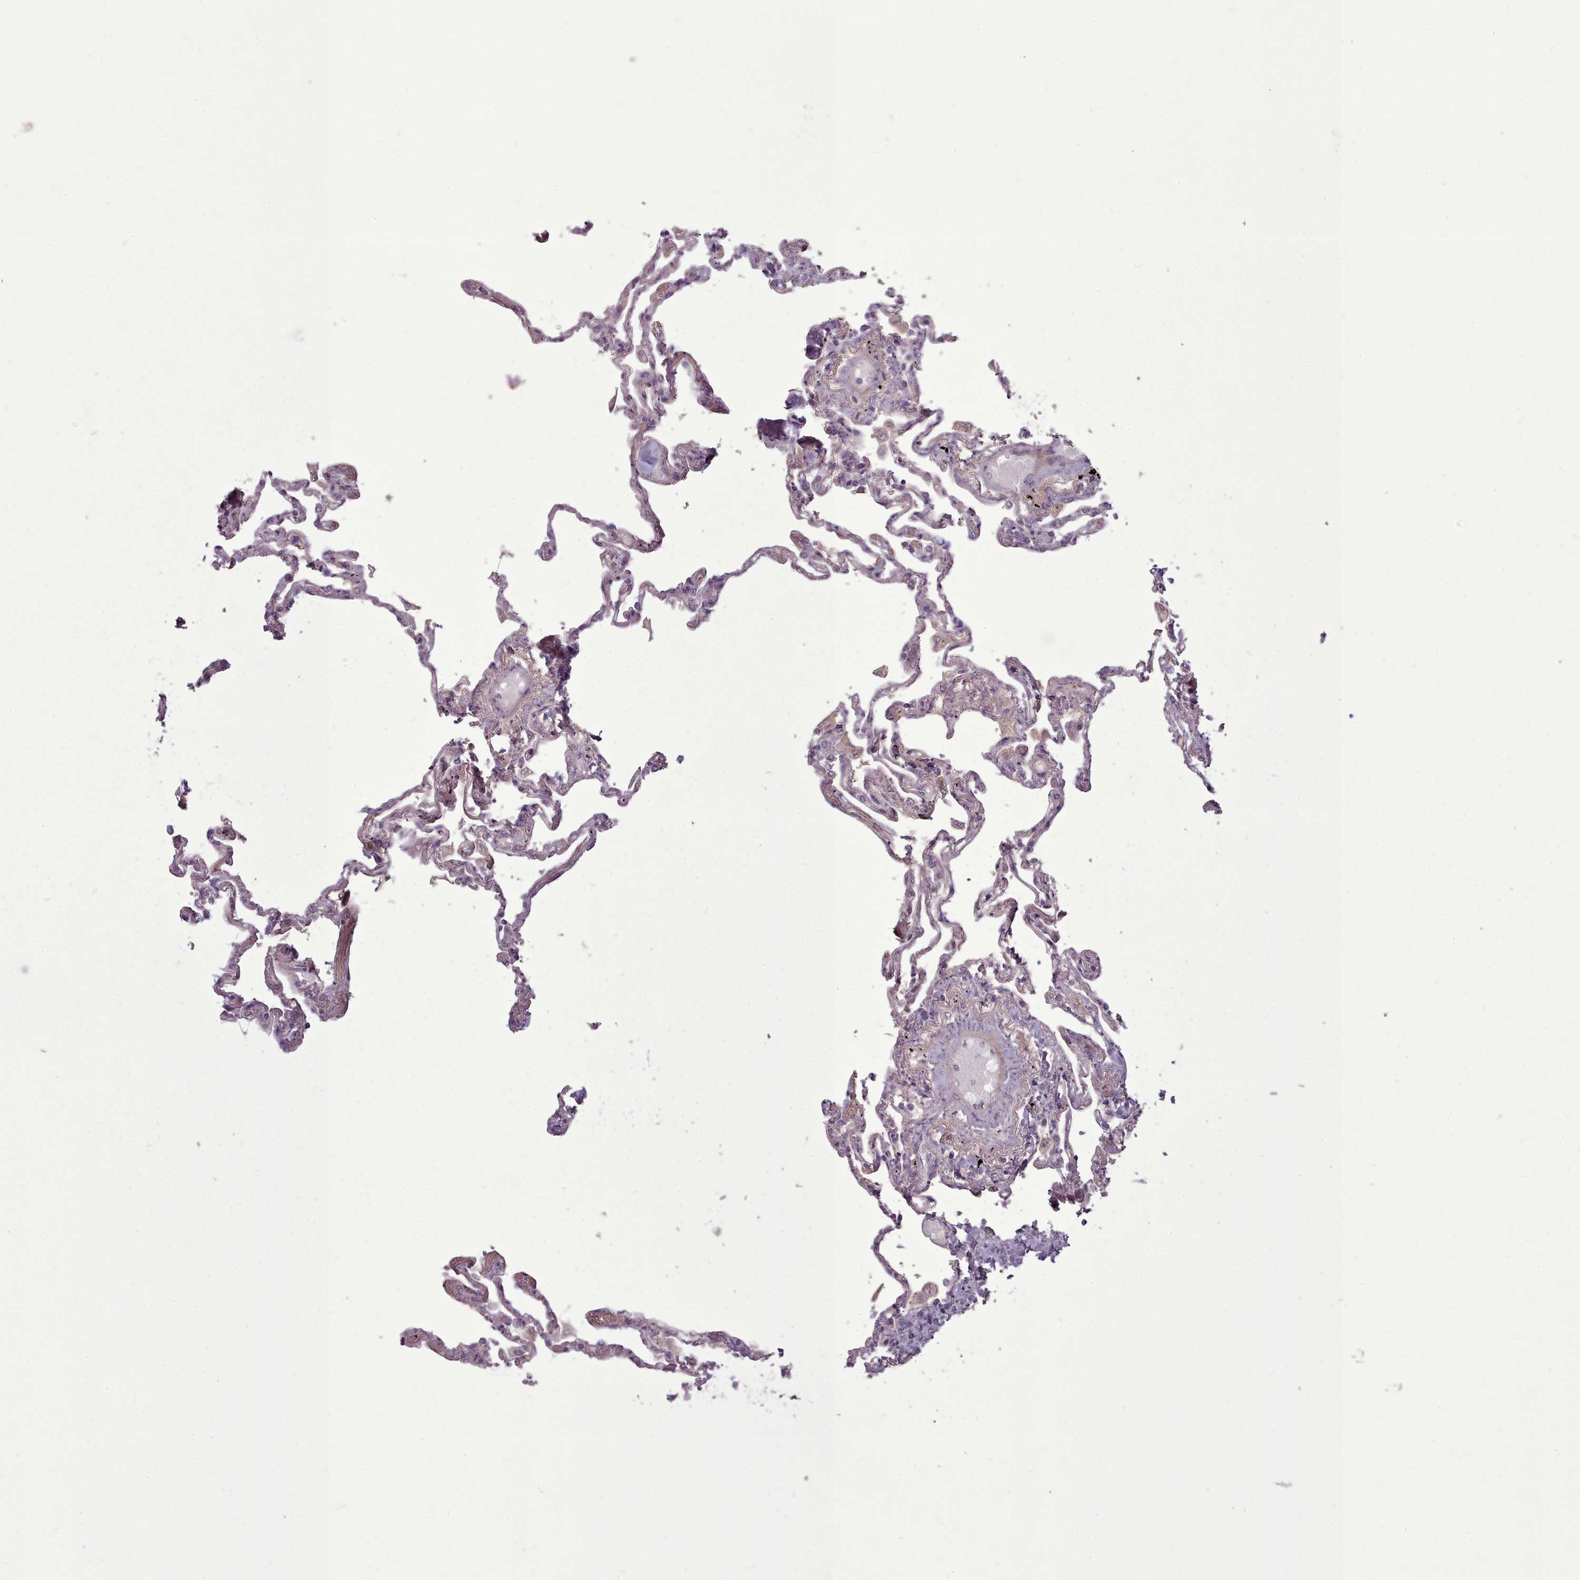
{"staining": {"intensity": "negative", "quantity": "none", "location": "none"}, "tissue": "lung", "cell_type": "Alveolar cells", "image_type": "normal", "snomed": [{"axis": "morphology", "description": "Normal tissue, NOS"}, {"axis": "topography", "description": "Lung"}], "caption": "There is no significant staining in alveolar cells of lung. (DAB IHC, high magnification).", "gene": "LEFTY1", "patient": {"sex": "female", "age": 67}}